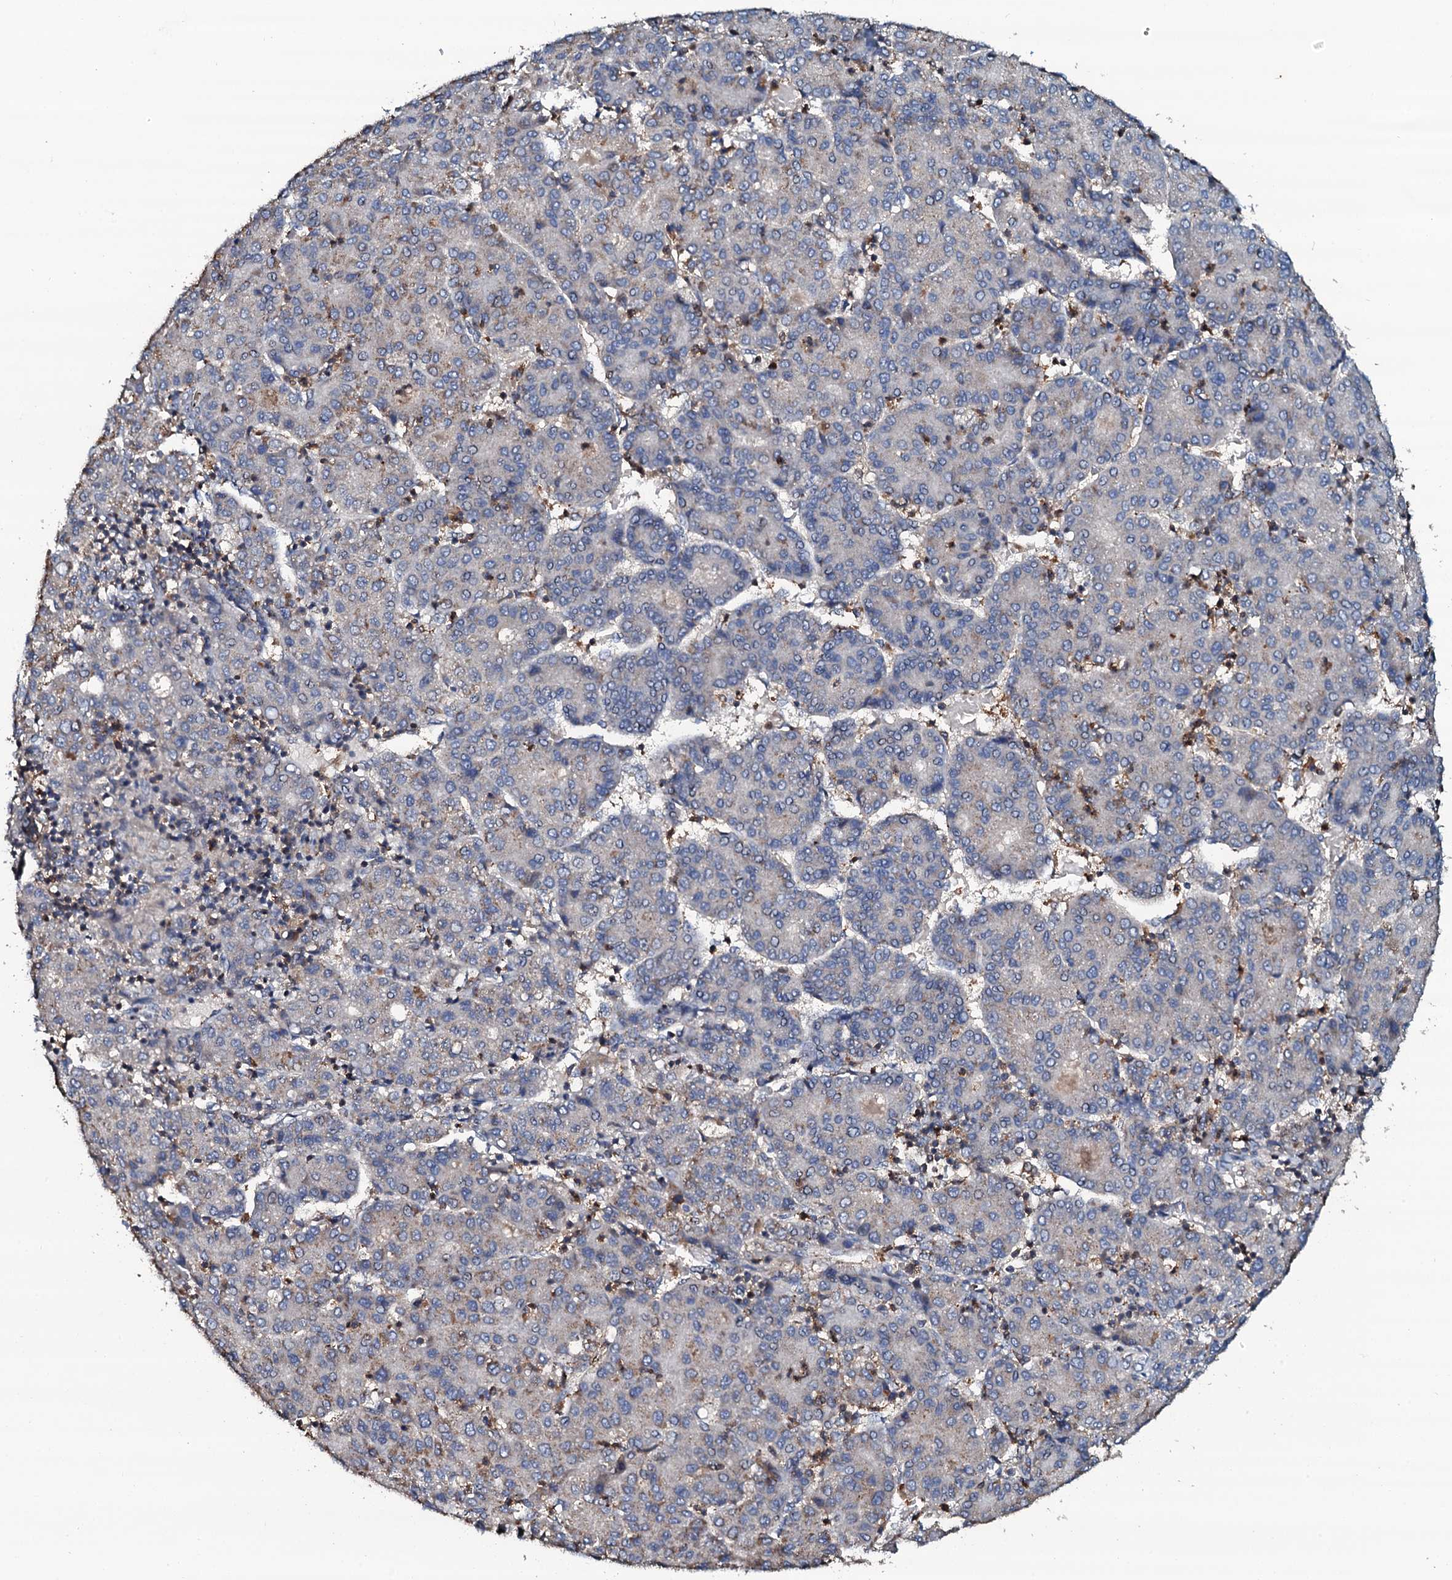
{"staining": {"intensity": "negative", "quantity": "none", "location": "none"}, "tissue": "liver cancer", "cell_type": "Tumor cells", "image_type": "cancer", "snomed": [{"axis": "morphology", "description": "Carcinoma, Hepatocellular, NOS"}, {"axis": "topography", "description": "Liver"}], "caption": "Tumor cells are negative for brown protein staining in liver cancer.", "gene": "GRK2", "patient": {"sex": "male", "age": 65}}